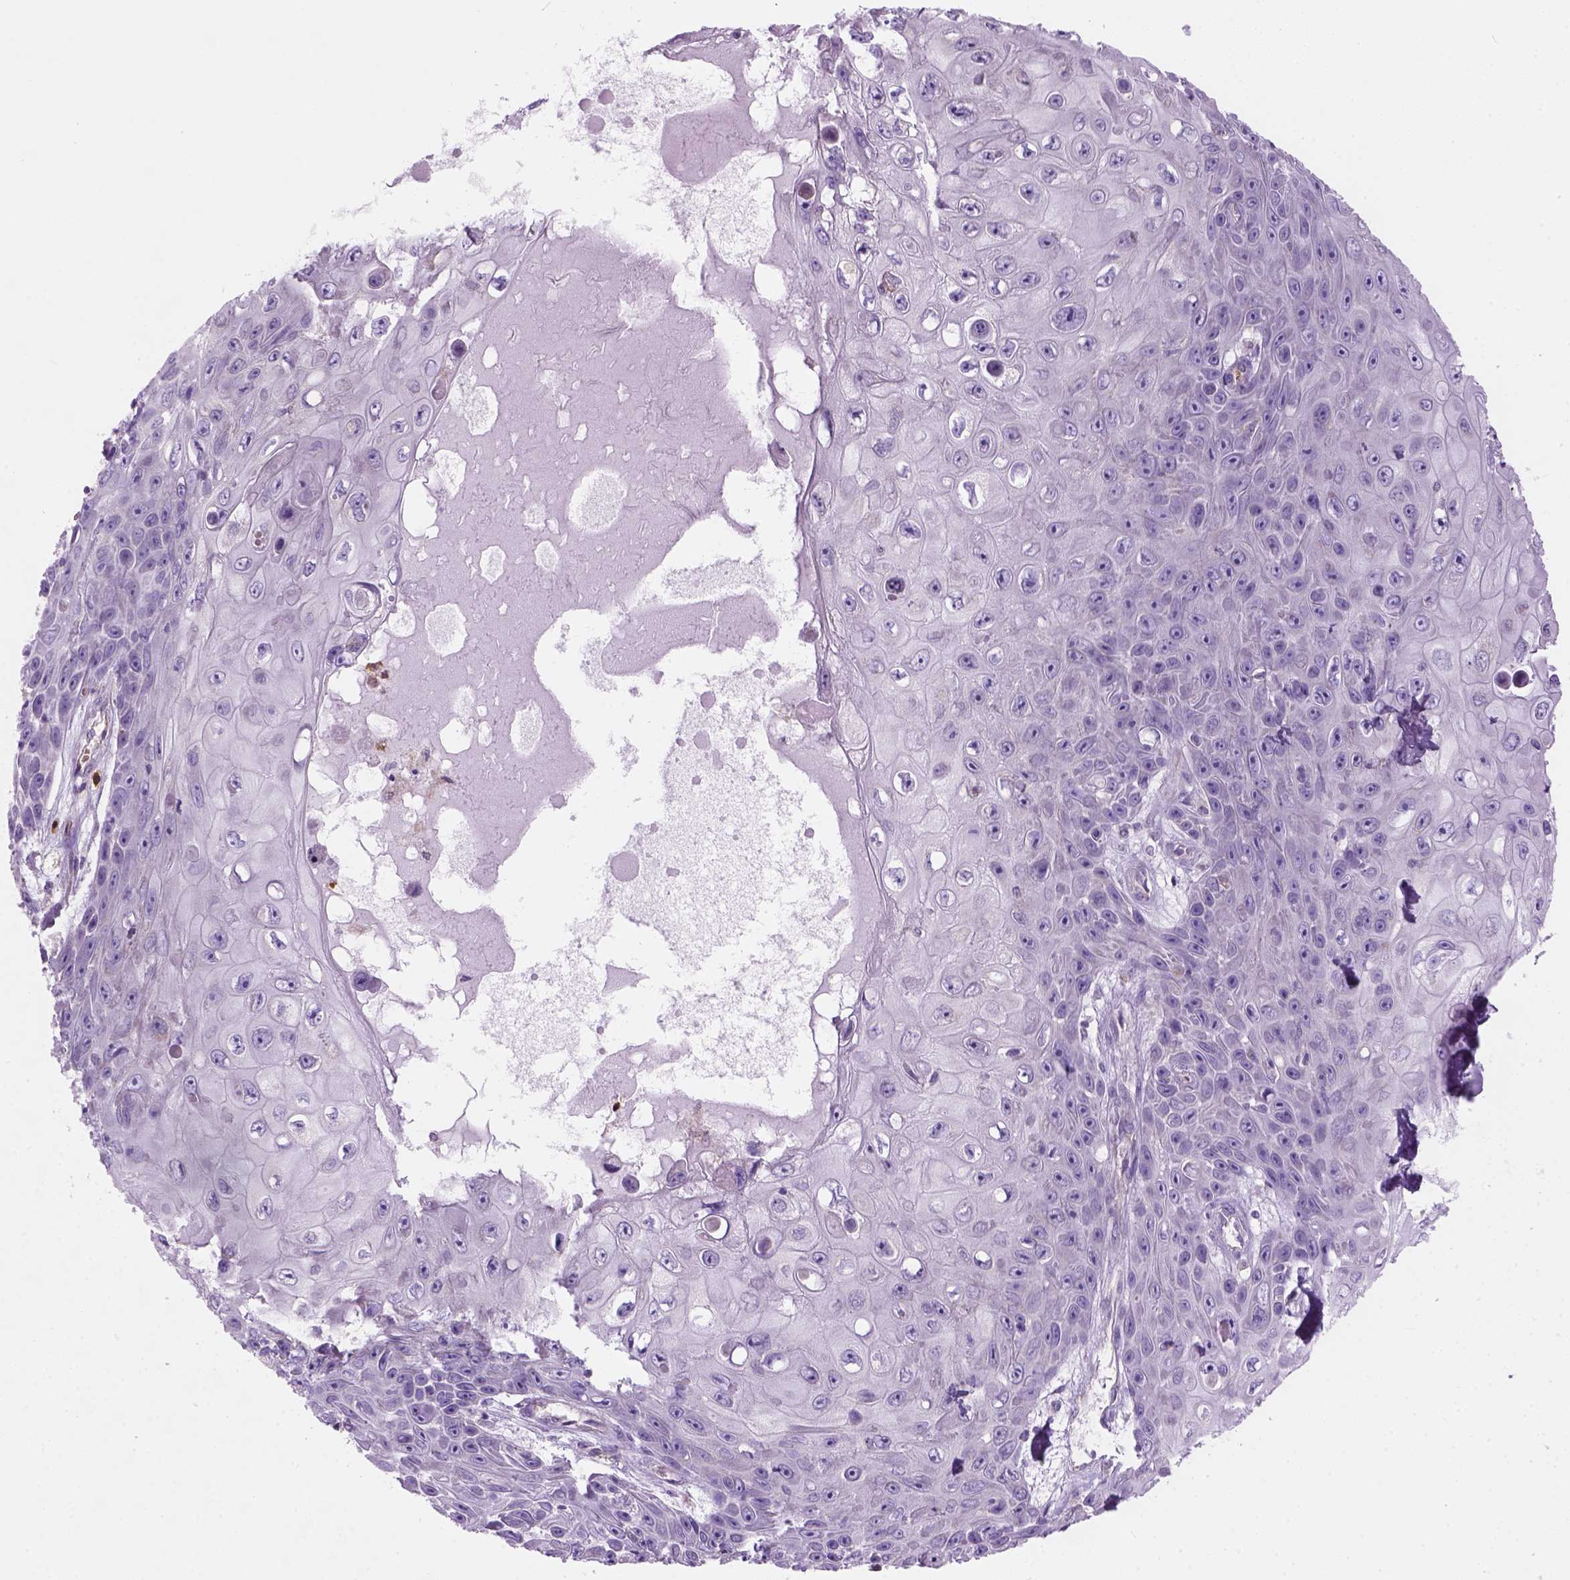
{"staining": {"intensity": "negative", "quantity": "none", "location": "none"}, "tissue": "skin cancer", "cell_type": "Tumor cells", "image_type": "cancer", "snomed": [{"axis": "morphology", "description": "Squamous cell carcinoma, NOS"}, {"axis": "topography", "description": "Skin"}], "caption": "A photomicrograph of human skin cancer is negative for staining in tumor cells.", "gene": "CD84", "patient": {"sex": "male", "age": 82}}